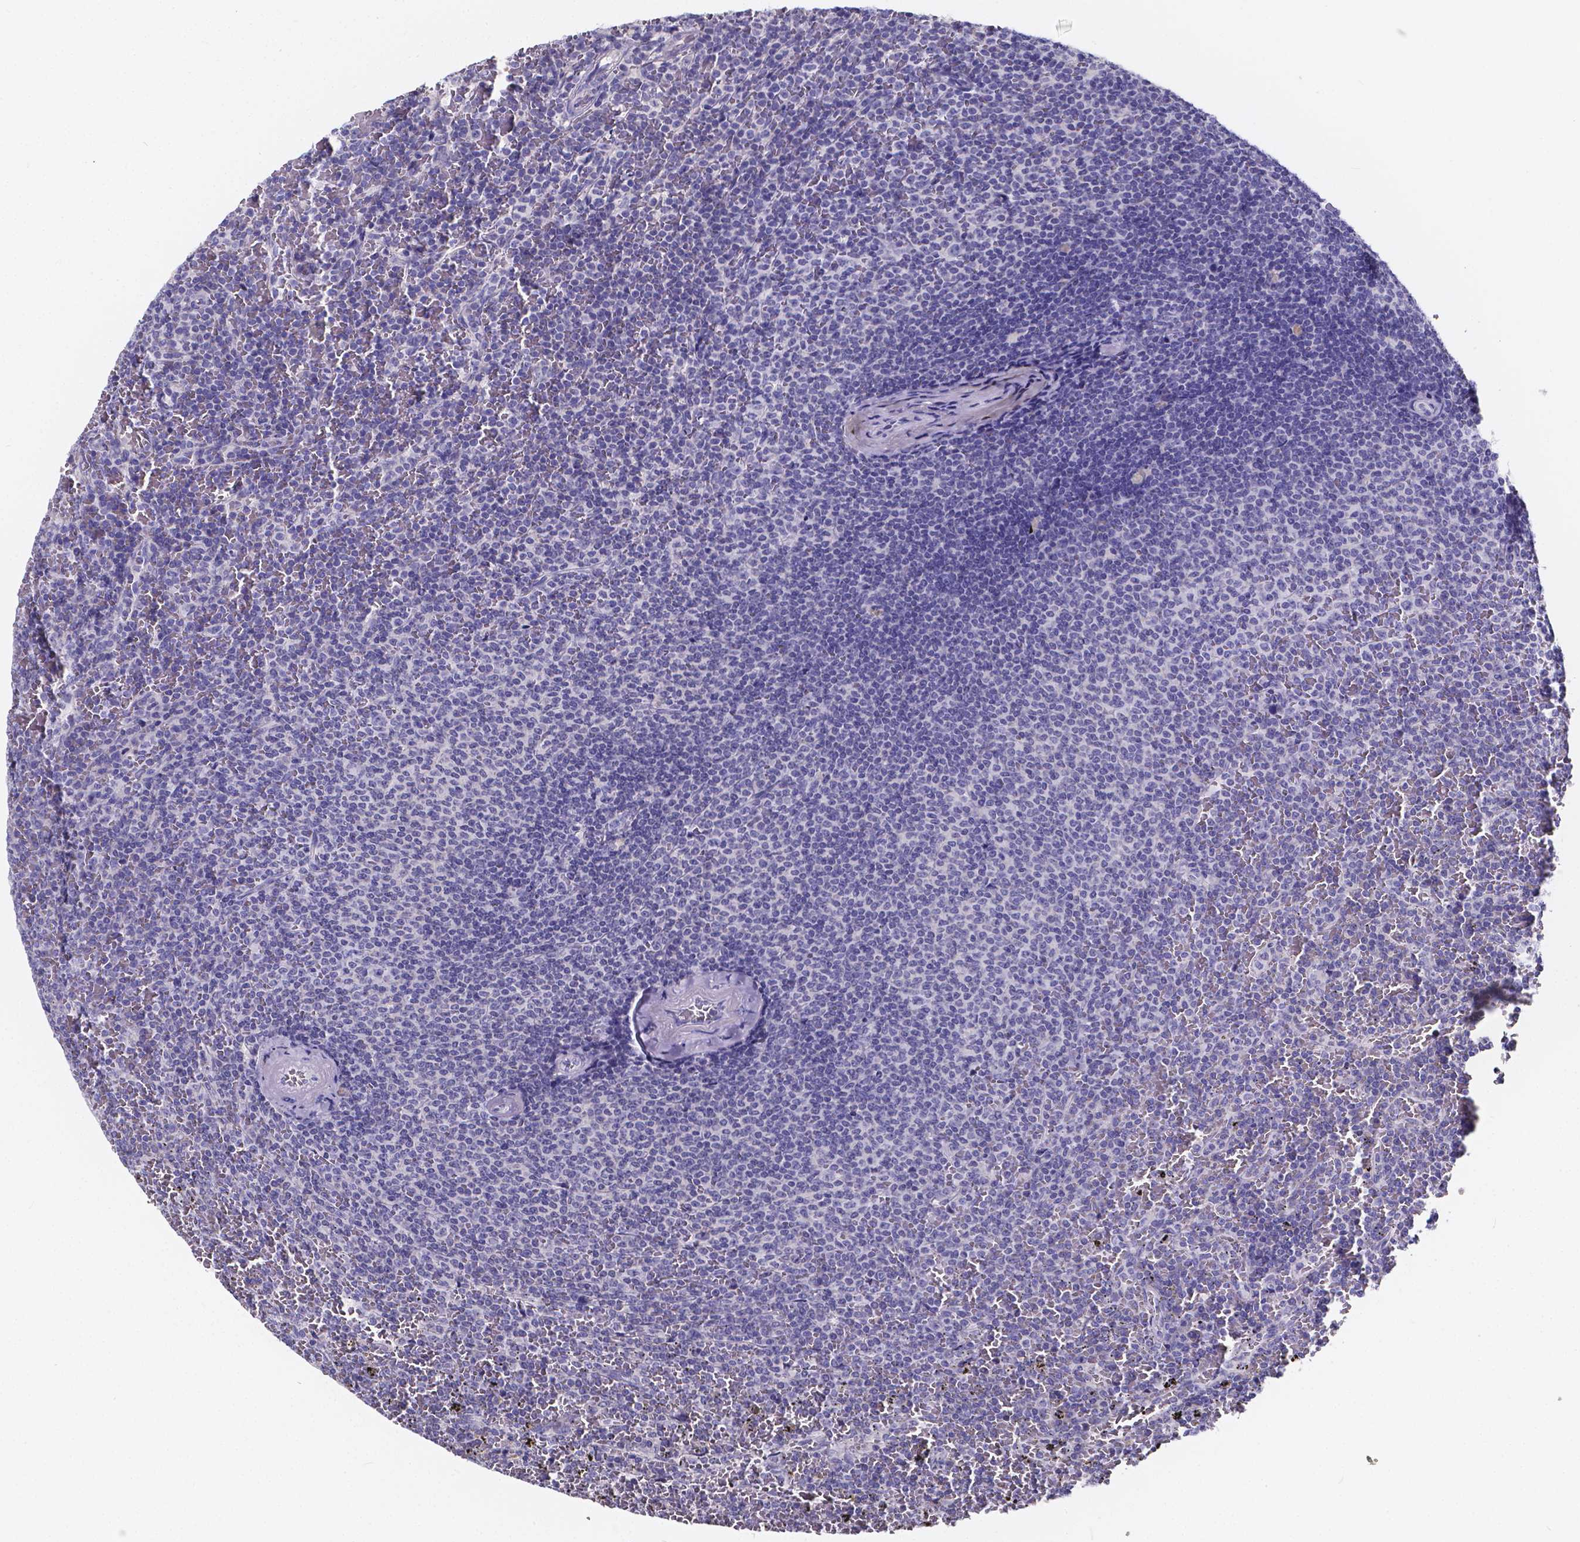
{"staining": {"intensity": "negative", "quantity": "none", "location": "none"}, "tissue": "lymphoma", "cell_type": "Tumor cells", "image_type": "cancer", "snomed": [{"axis": "morphology", "description": "Malignant lymphoma, non-Hodgkin's type, Low grade"}, {"axis": "topography", "description": "Spleen"}], "caption": "Immunohistochemical staining of human low-grade malignant lymphoma, non-Hodgkin's type shows no significant staining in tumor cells. Nuclei are stained in blue.", "gene": "SPEF2", "patient": {"sex": "female", "age": 77}}